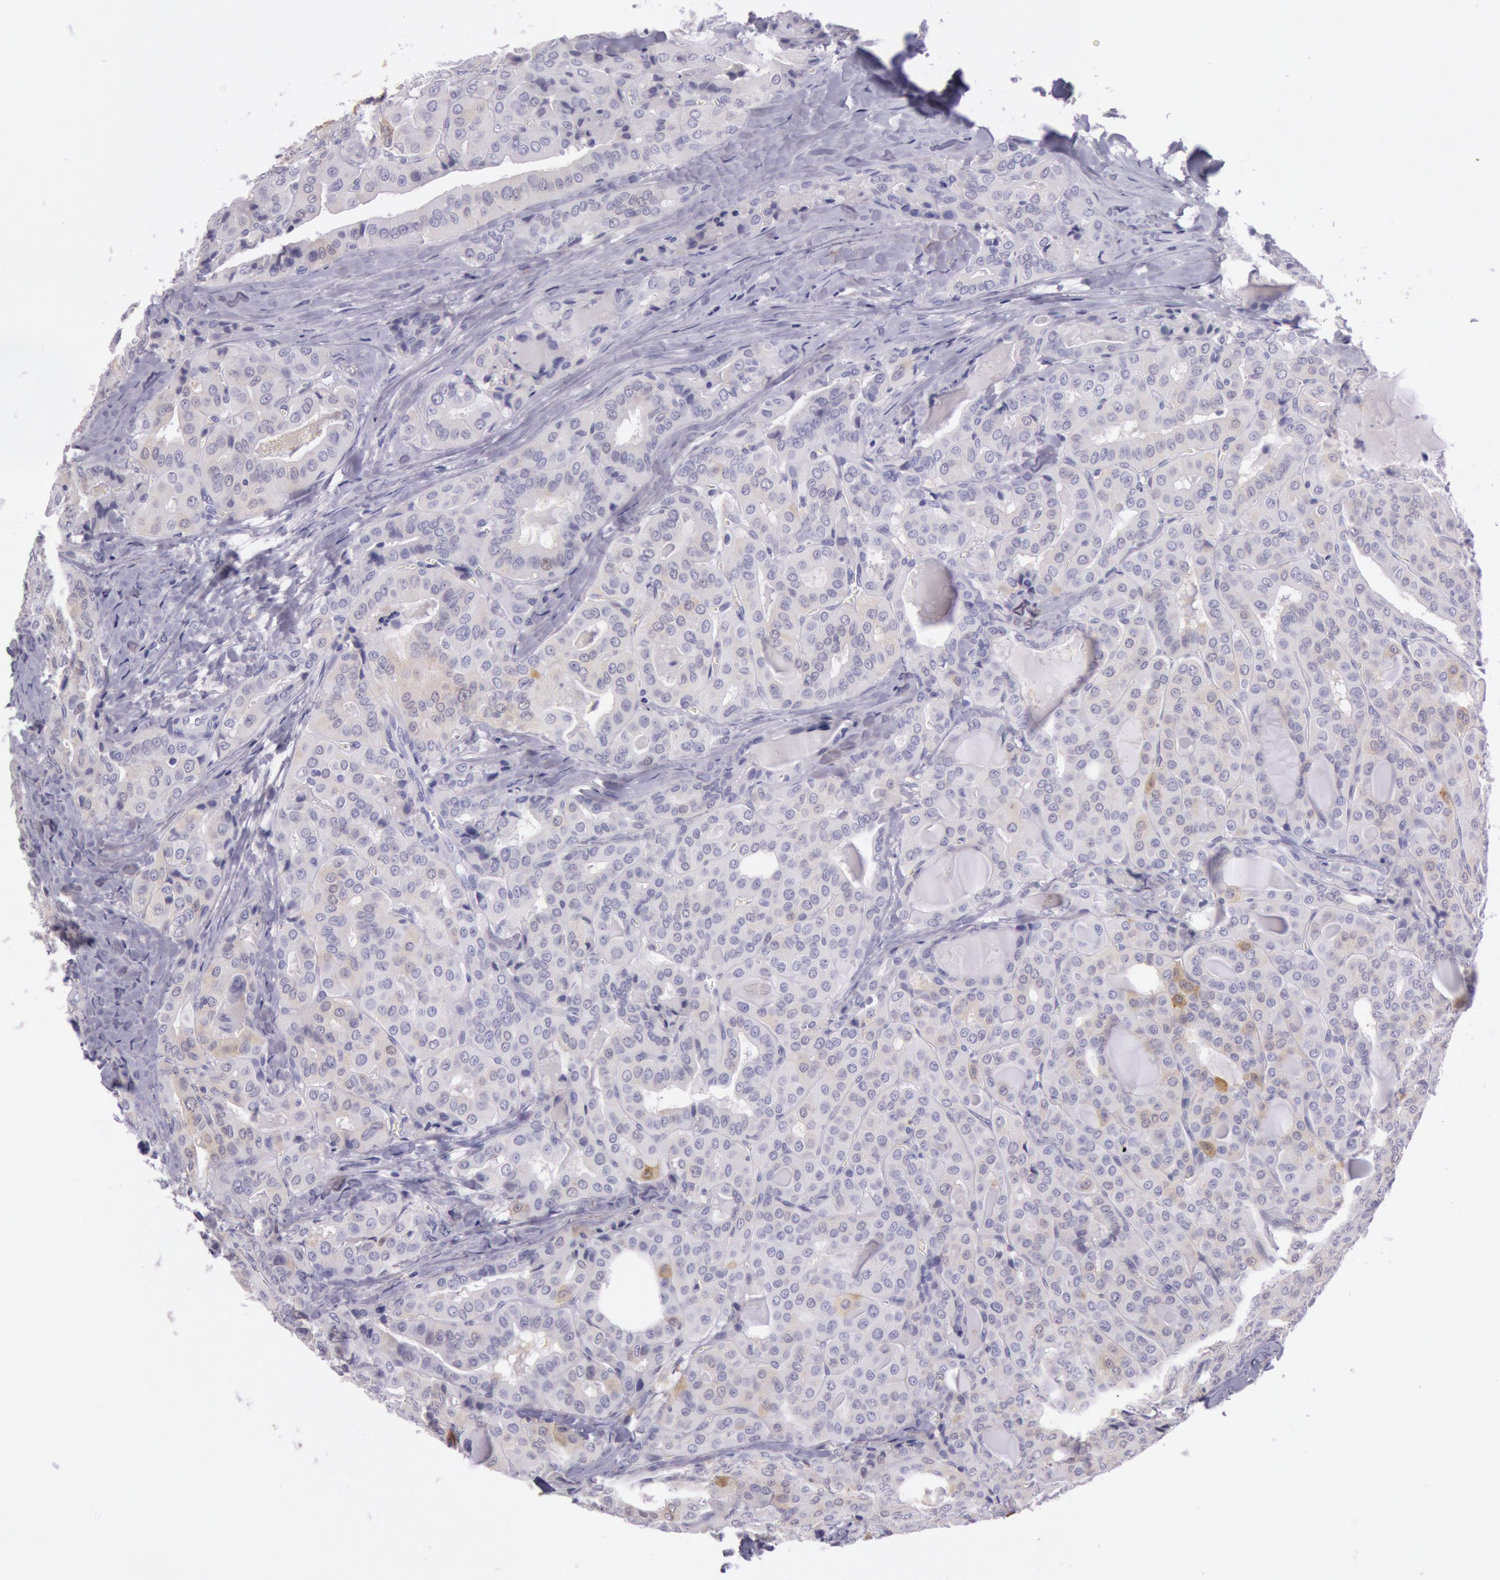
{"staining": {"intensity": "weak", "quantity": "<25%", "location": "cytoplasmic/membranous"}, "tissue": "thyroid cancer", "cell_type": "Tumor cells", "image_type": "cancer", "snomed": [{"axis": "morphology", "description": "Papillary adenocarcinoma, NOS"}, {"axis": "topography", "description": "Thyroid gland"}], "caption": "This is a histopathology image of immunohistochemistry (IHC) staining of thyroid cancer, which shows no expression in tumor cells.", "gene": "CKB", "patient": {"sex": "female", "age": 71}}